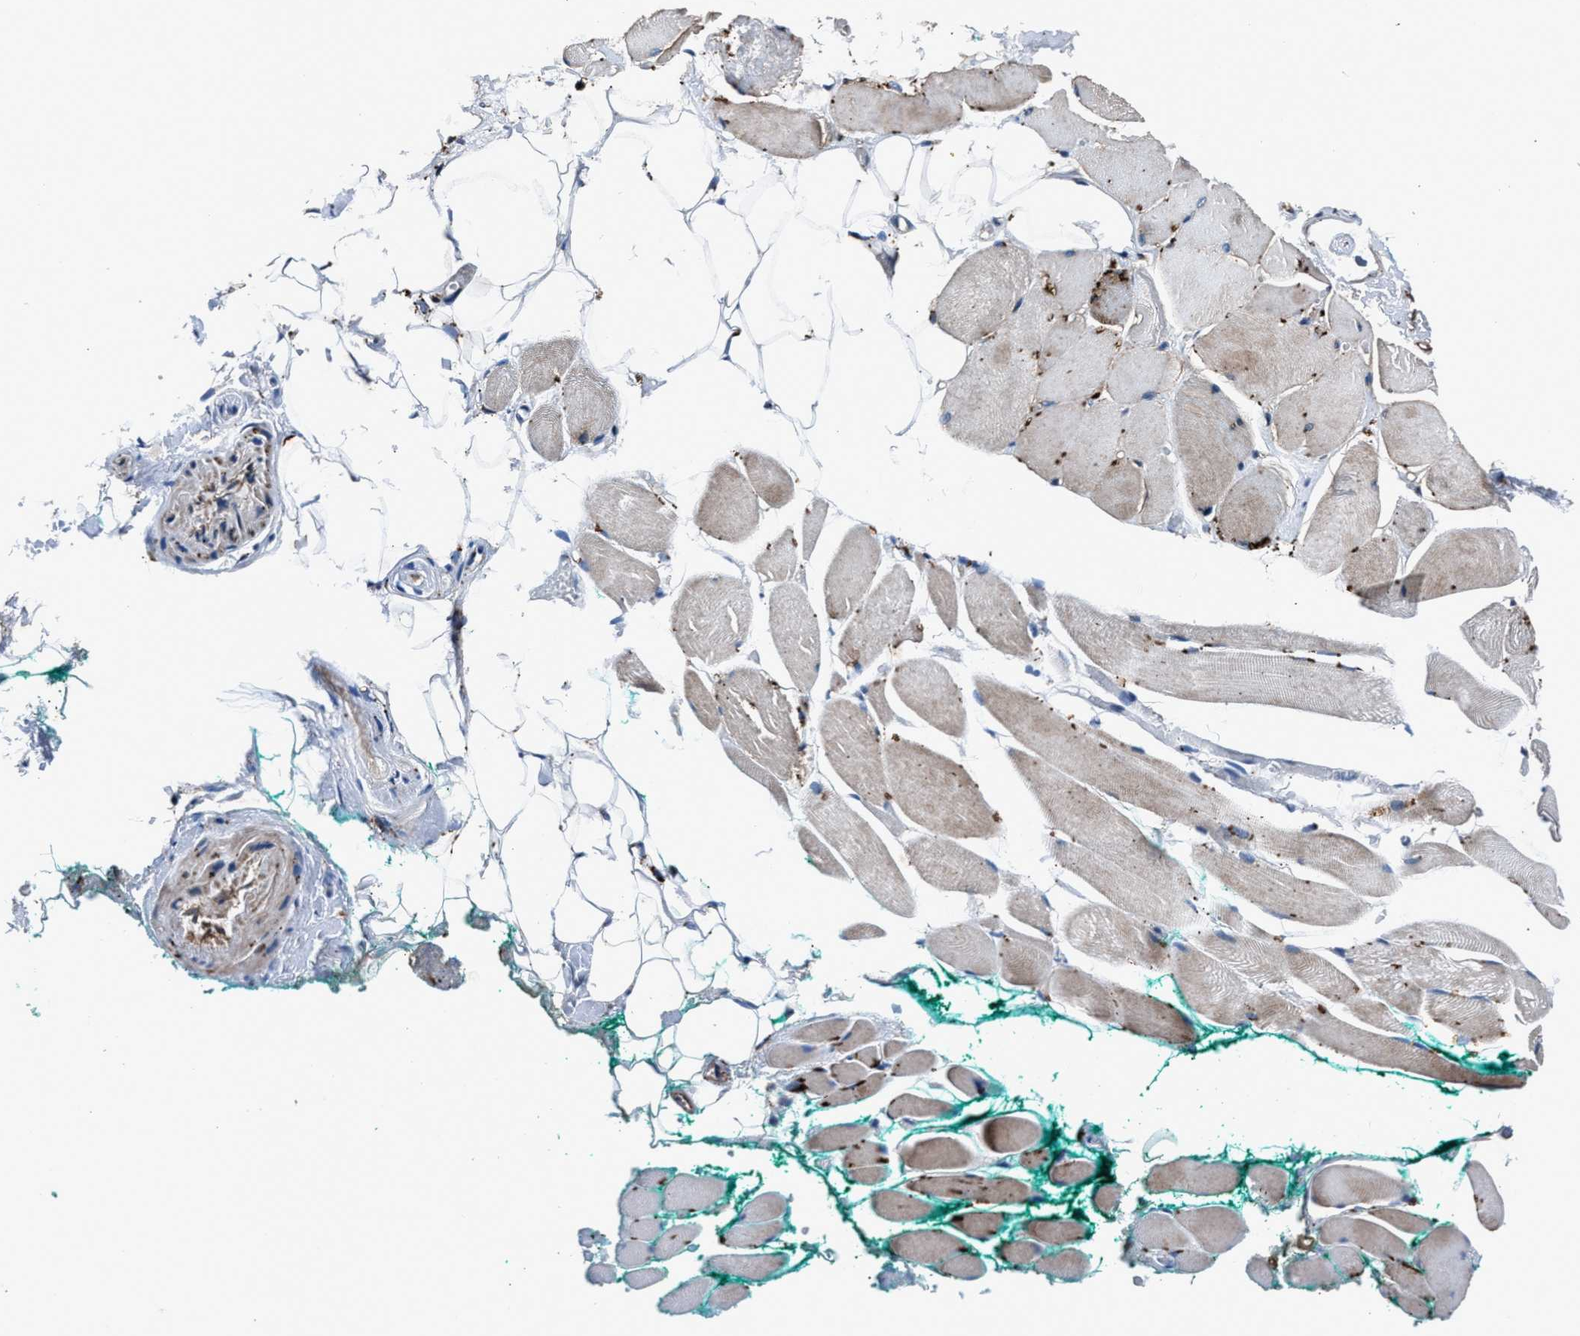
{"staining": {"intensity": "strong", "quantity": "<25%", "location": "cytoplasmic/membranous"}, "tissue": "skeletal muscle", "cell_type": "Myocytes", "image_type": "normal", "snomed": [{"axis": "morphology", "description": "Normal tissue, NOS"}, {"axis": "topography", "description": "Skeletal muscle"}, {"axis": "topography", "description": "Peripheral nerve tissue"}], "caption": "Immunohistochemical staining of normal skeletal muscle displays strong cytoplasmic/membranous protein expression in about <25% of myocytes.", "gene": "MFSD11", "patient": {"sex": "female", "age": 84}}